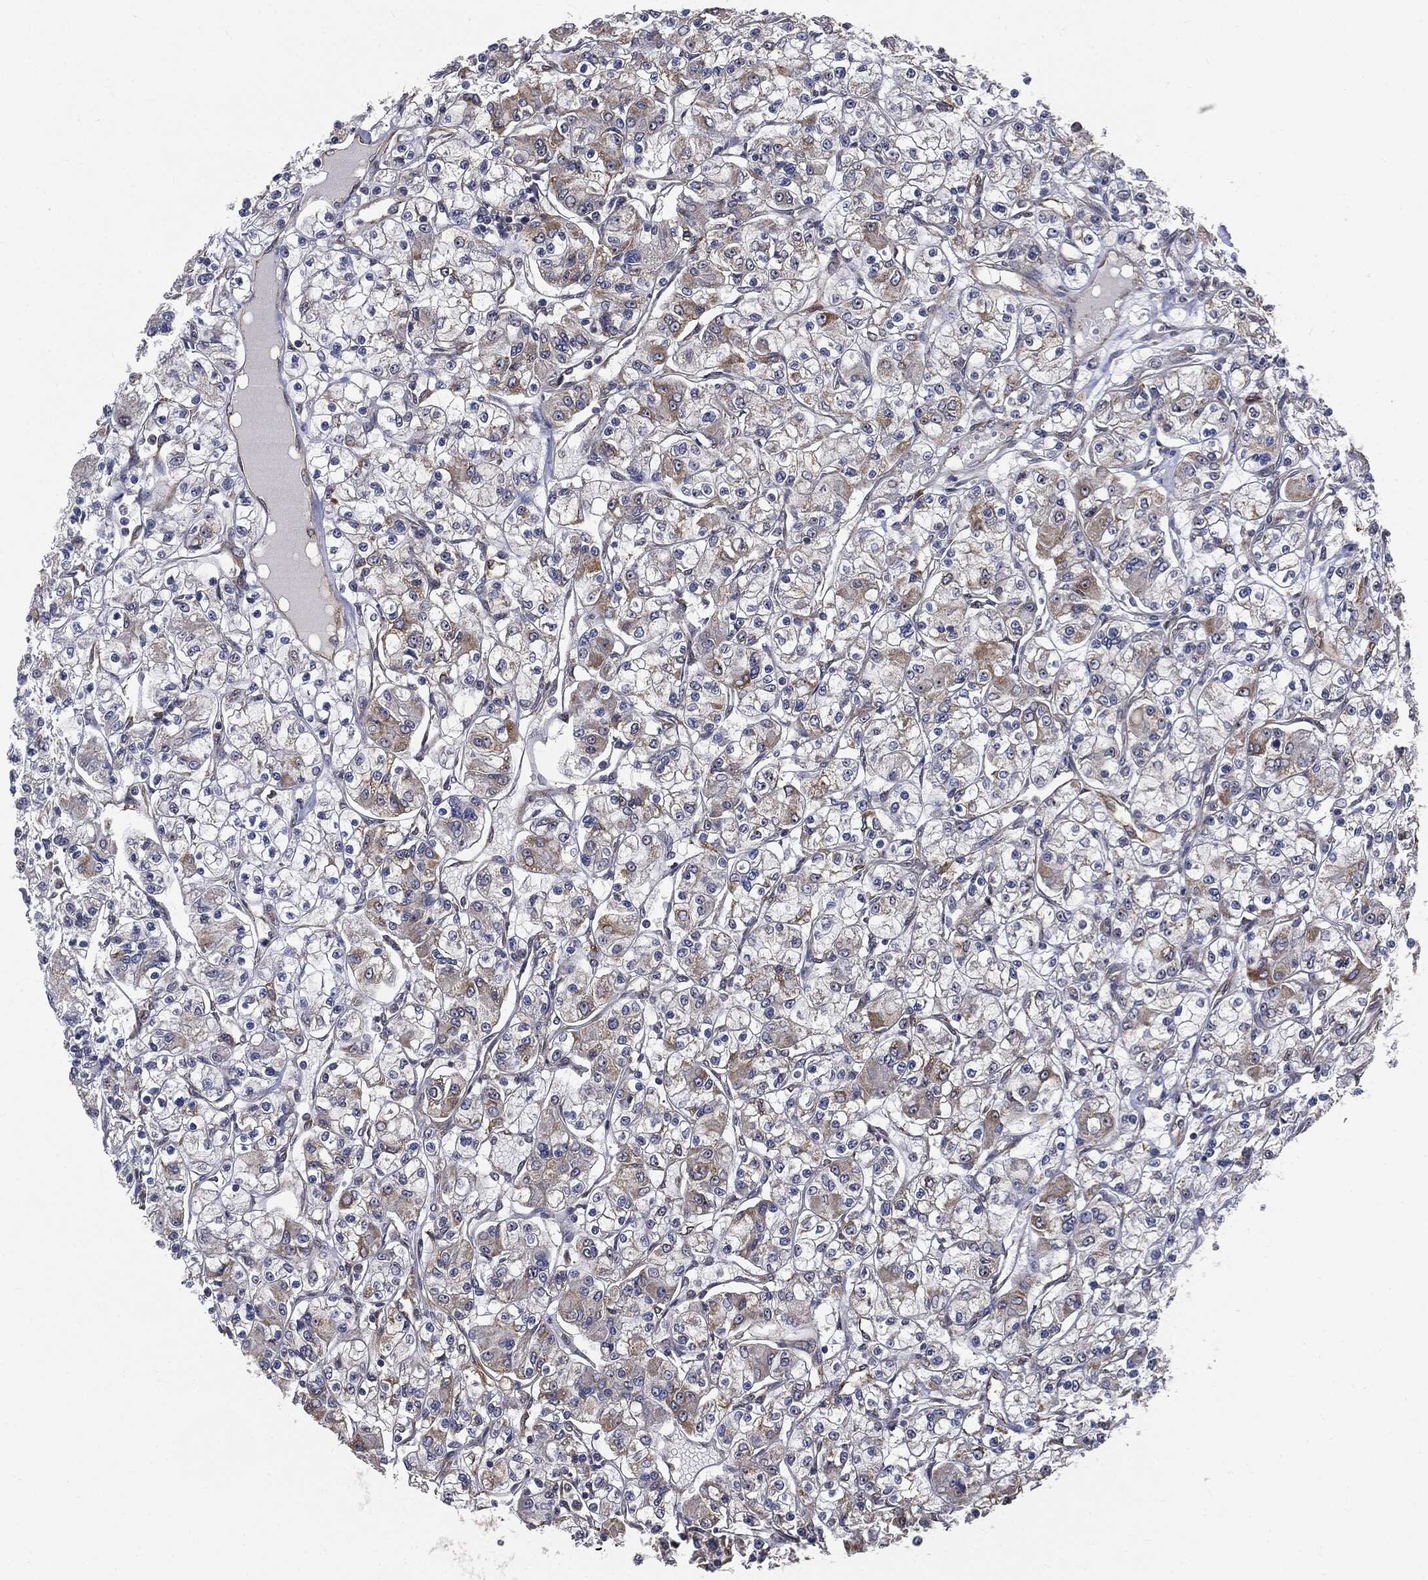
{"staining": {"intensity": "moderate", "quantity": "<25%", "location": "cytoplasmic/membranous"}, "tissue": "renal cancer", "cell_type": "Tumor cells", "image_type": "cancer", "snomed": [{"axis": "morphology", "description": "Adenocarcinoma, NOS"}, {"axis": "topography", "description": "Kidney"}], "caption": "Approximately <25% of tumor cells in renal cancer show moderate cytoplasmic/membranous protein expression as visualized by brown immunohistochemical staining.", "gene": "TRMT1L", "patient": {"sex": "female", "age": 59}}